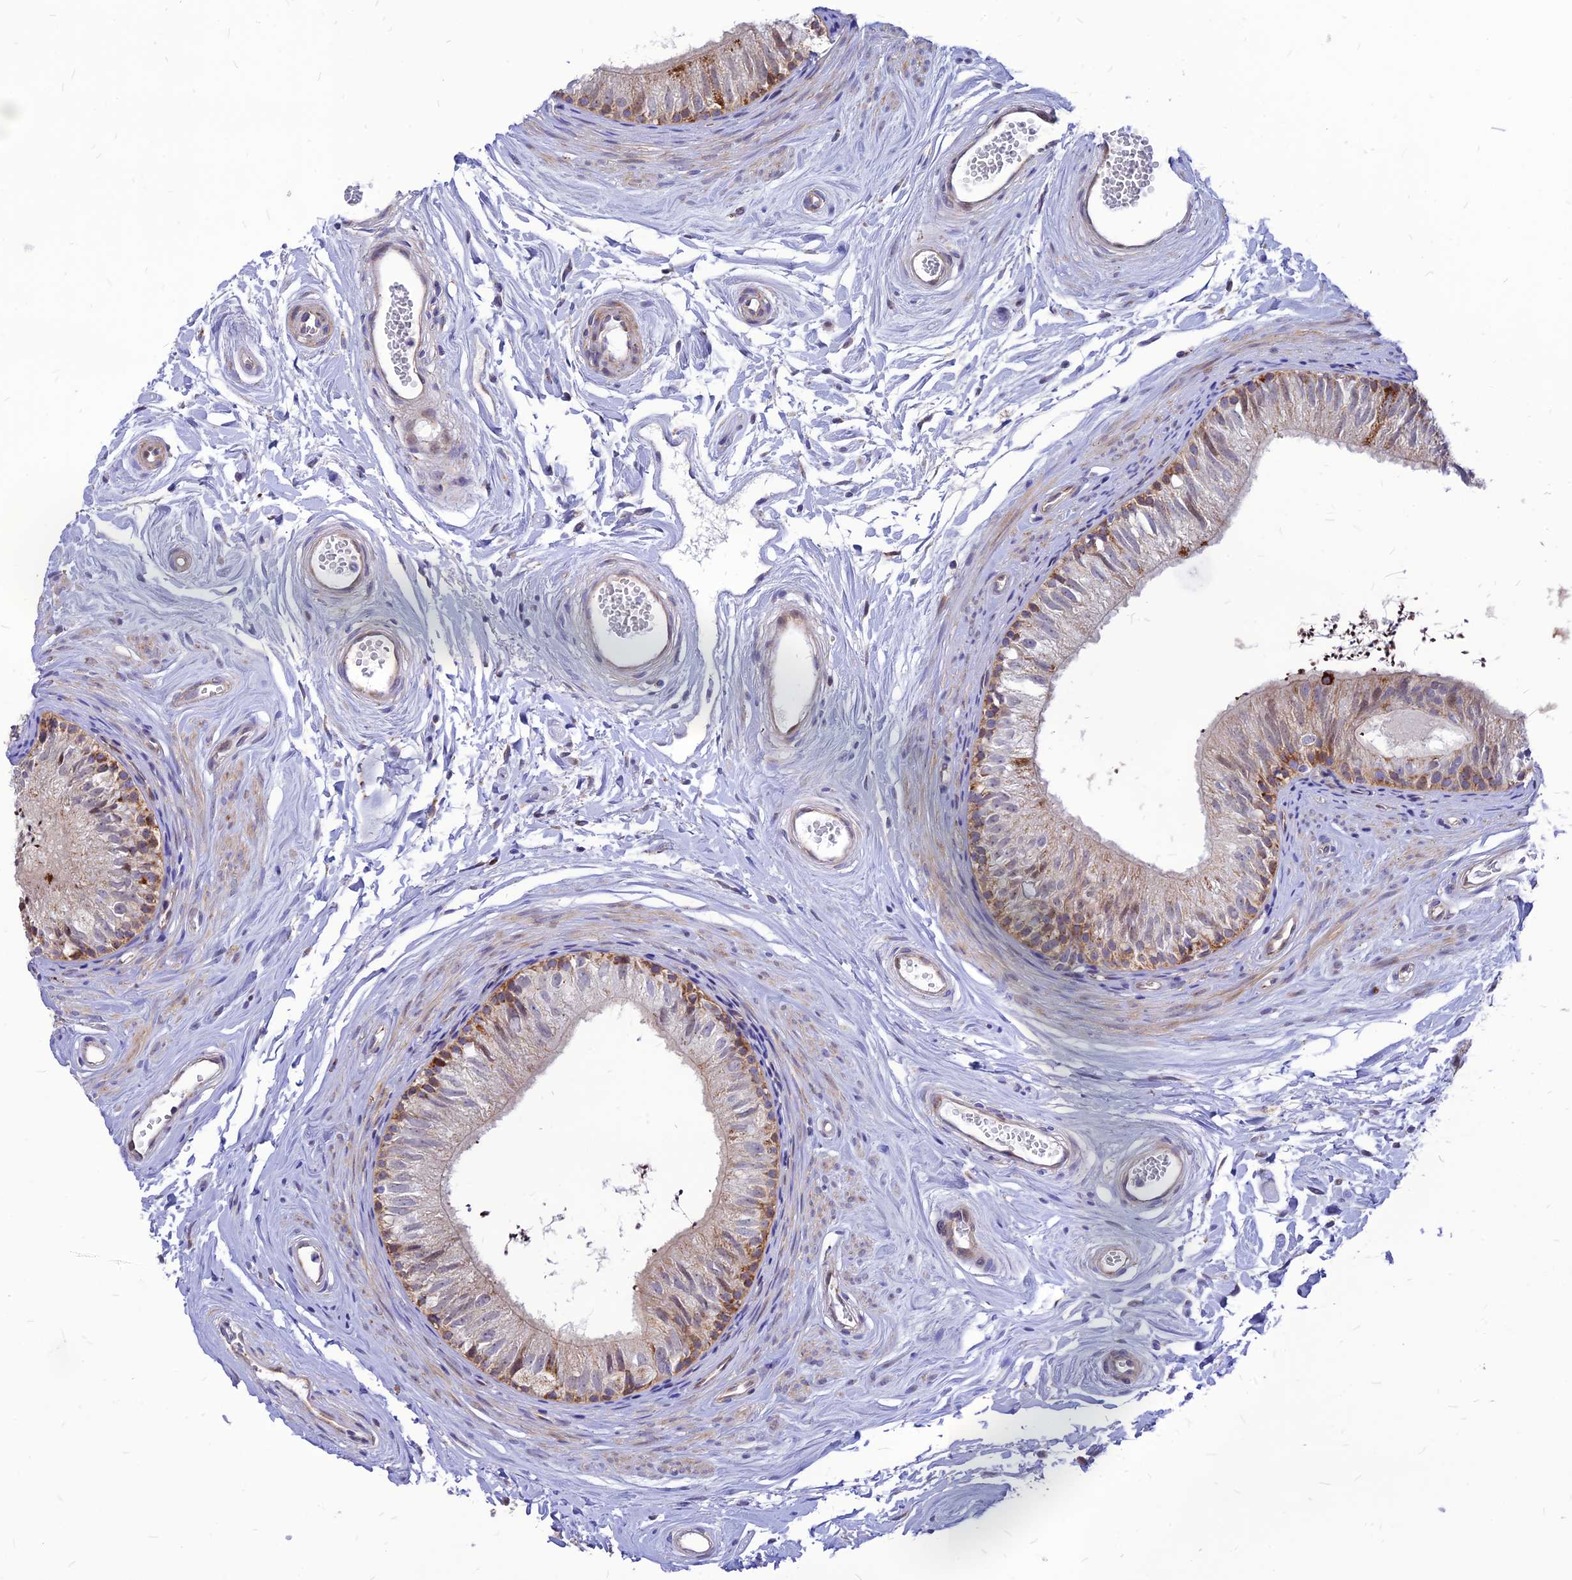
{"staining": {"intensity": "strong", "quantity": "25%-75%", "location": "cytoplasmic/membranous"}, "tissue": "epididymis", "cell_type": "Glandular cells", "image_type": "normal", "snomed": [{"axis": "morphology", "description": "Normal tissue, NOS"}, {"axis": "topography", "description": "Epididymis"}], "caption": "This micrograph displays unremarkable epididymis stained with immunohistochemistry (IHC) to label a protein in brown. The cytoplasmic/membranous of glandular cells show strong positivity for the protein. Nuclei are counter-stained blue.", "gene": "ECI1", "patient": {"sex": "male", "age": 56}}